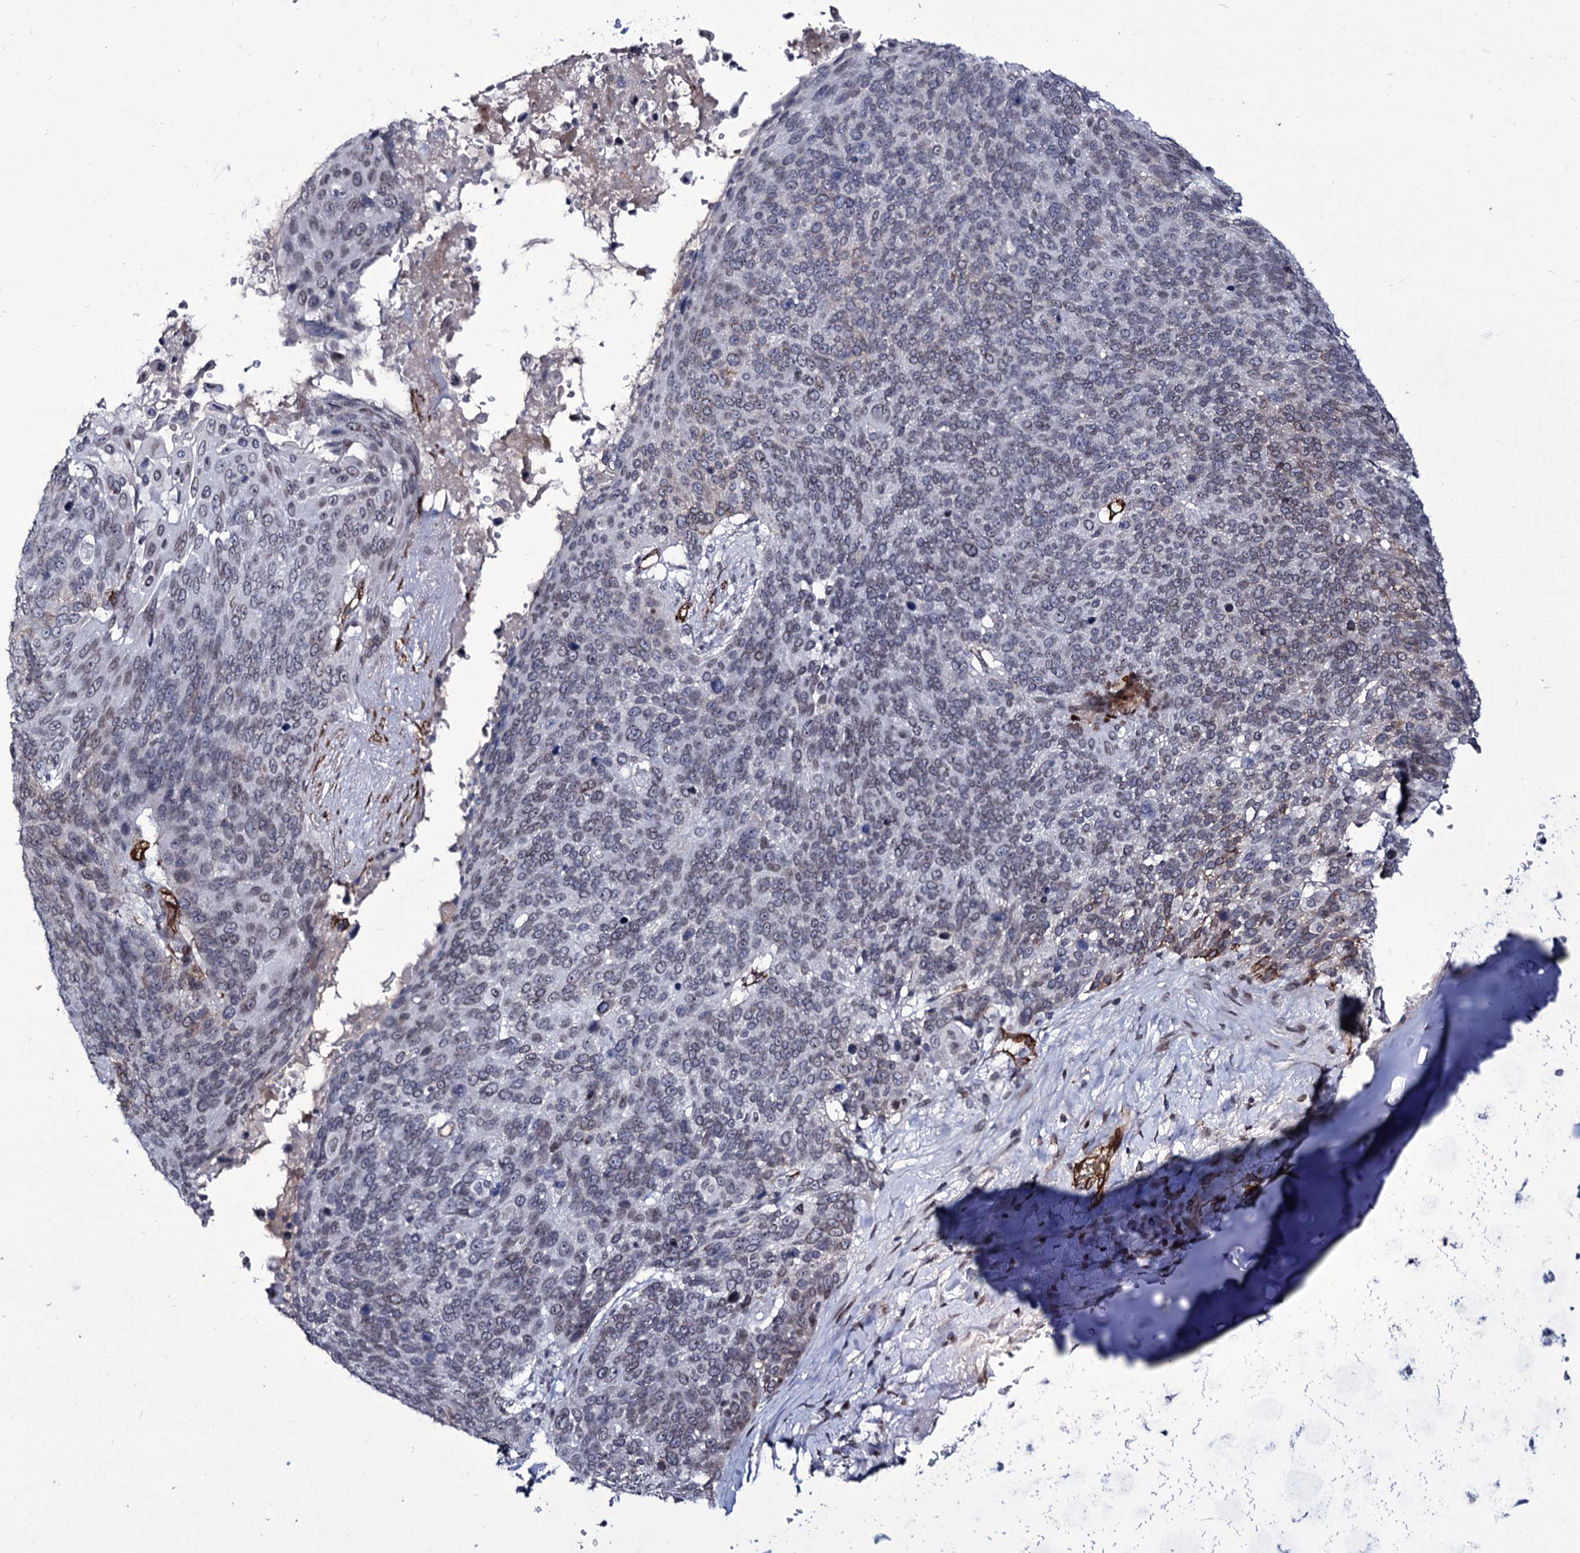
{"staining": {"intensity": "weak", "quantity": "<25%", "location": "nuclear"}, "tissue": "lung cancer", "cell_type": "Tumor cells", "image_type": "cancer", "snomed": [{"axis": "morphology", "description": "Squamous cell carcinoma, NOS"}, {"axis": "topography", "description": "Lung"}], "caption": "Tumor cells are negative for brown protein staining in lung cancer (squamous cell carcinoma).", "gene": "ZC3H12C", "patient": {"sex": "male", "age": 66}}